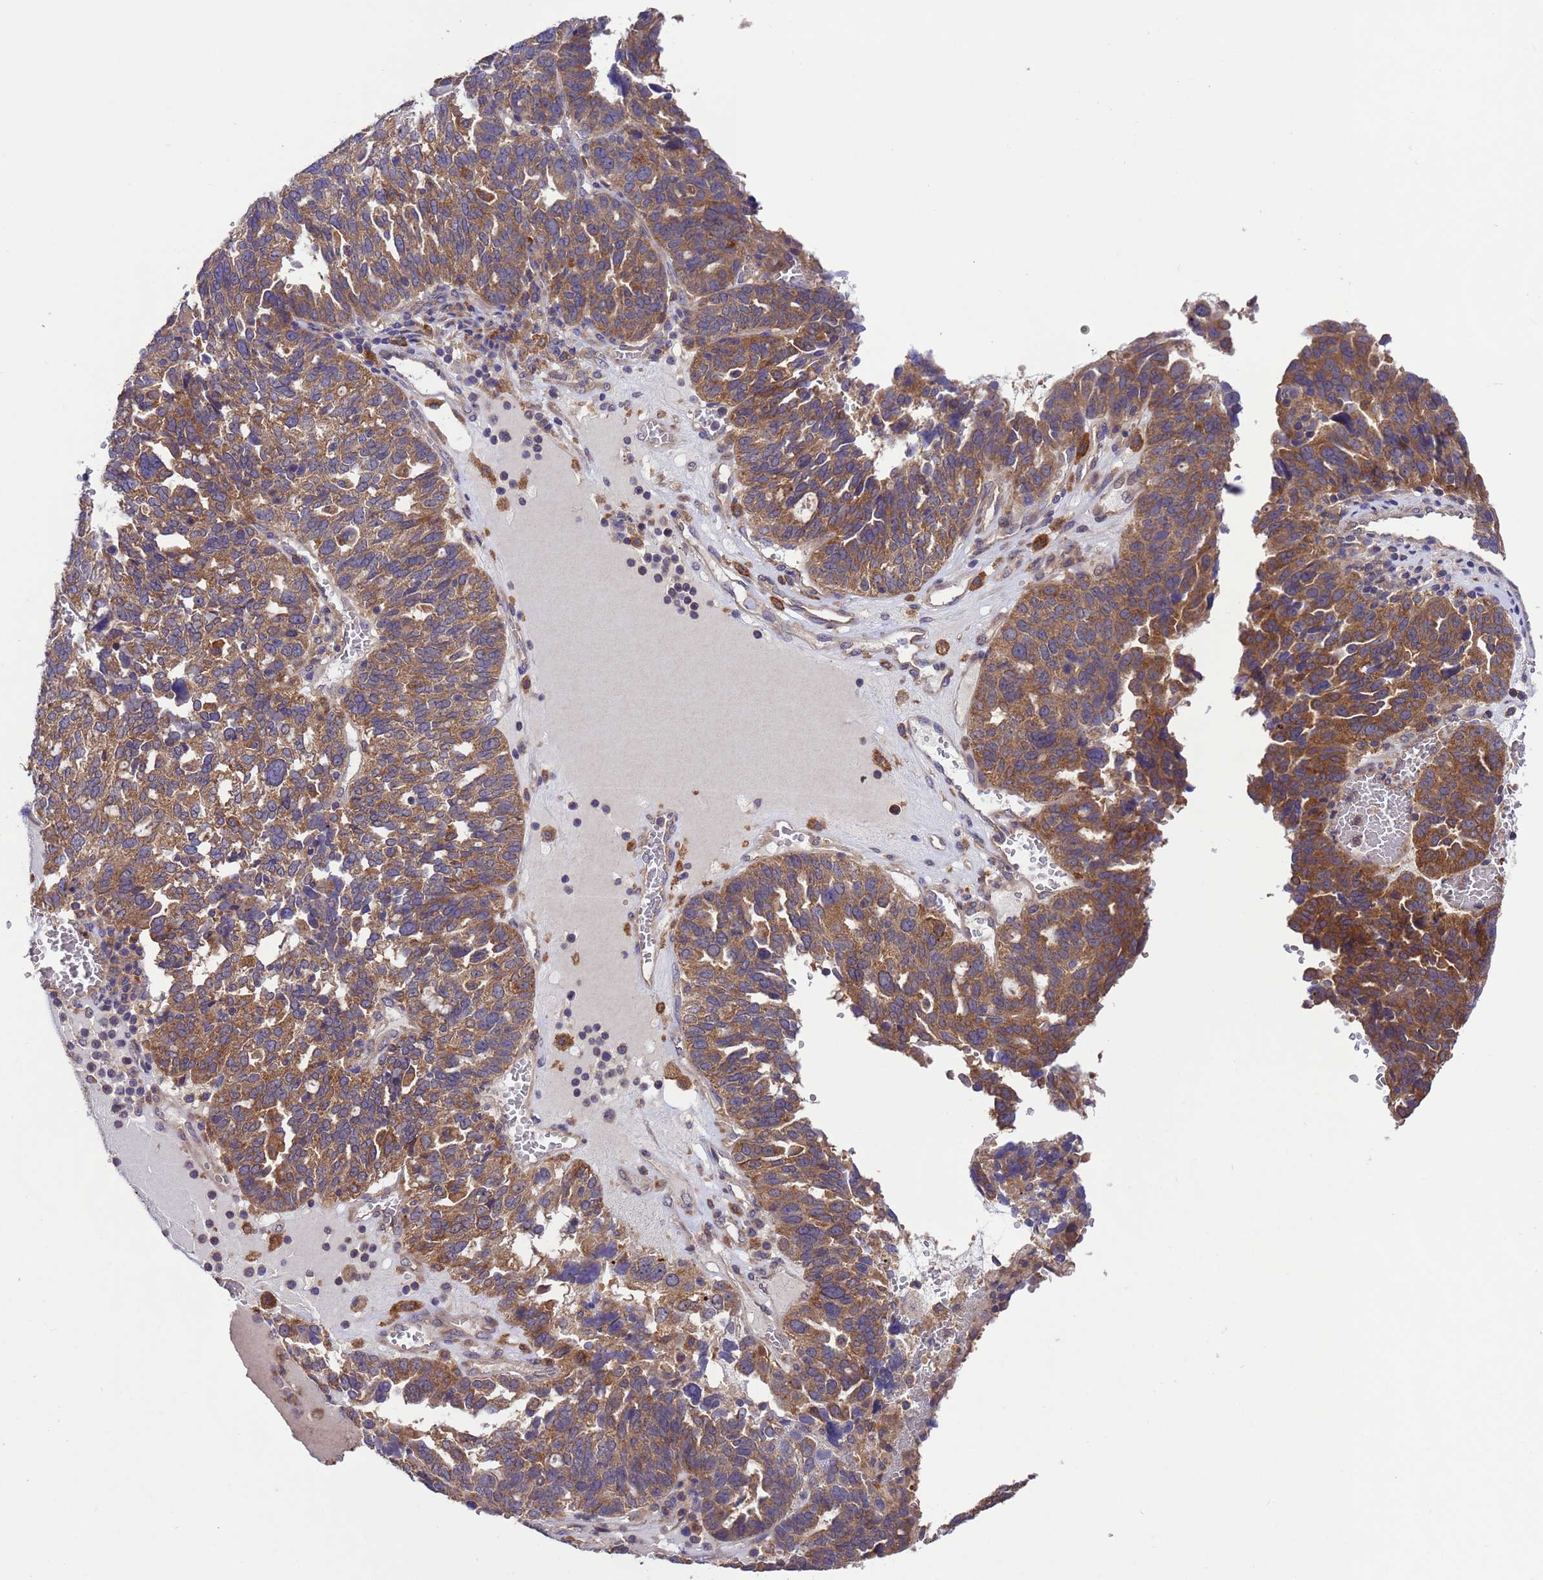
{"staining": {"intensity": "moderate", "quantity": ">75%", "location": "cytoplasmic/membranous"}, "tissue": "ovarian cancer", "cell_type": "Tumor cells", "image_type": "cancer", "snomed": [{"axis": "morphology", "description": "Cystadenocarcinoma, serous, NOS"}, {"axis": "topography", "description": "Ovary"}], "caption": "Immunohistochemical staining of human ovarian cancer exhibits medium levels of moderate cytoplasmic/membranous protein positivity in about >75% of tumor cells.", "gene": "ARHGAP12", "patient": {"sex": "female", "age": 59}}